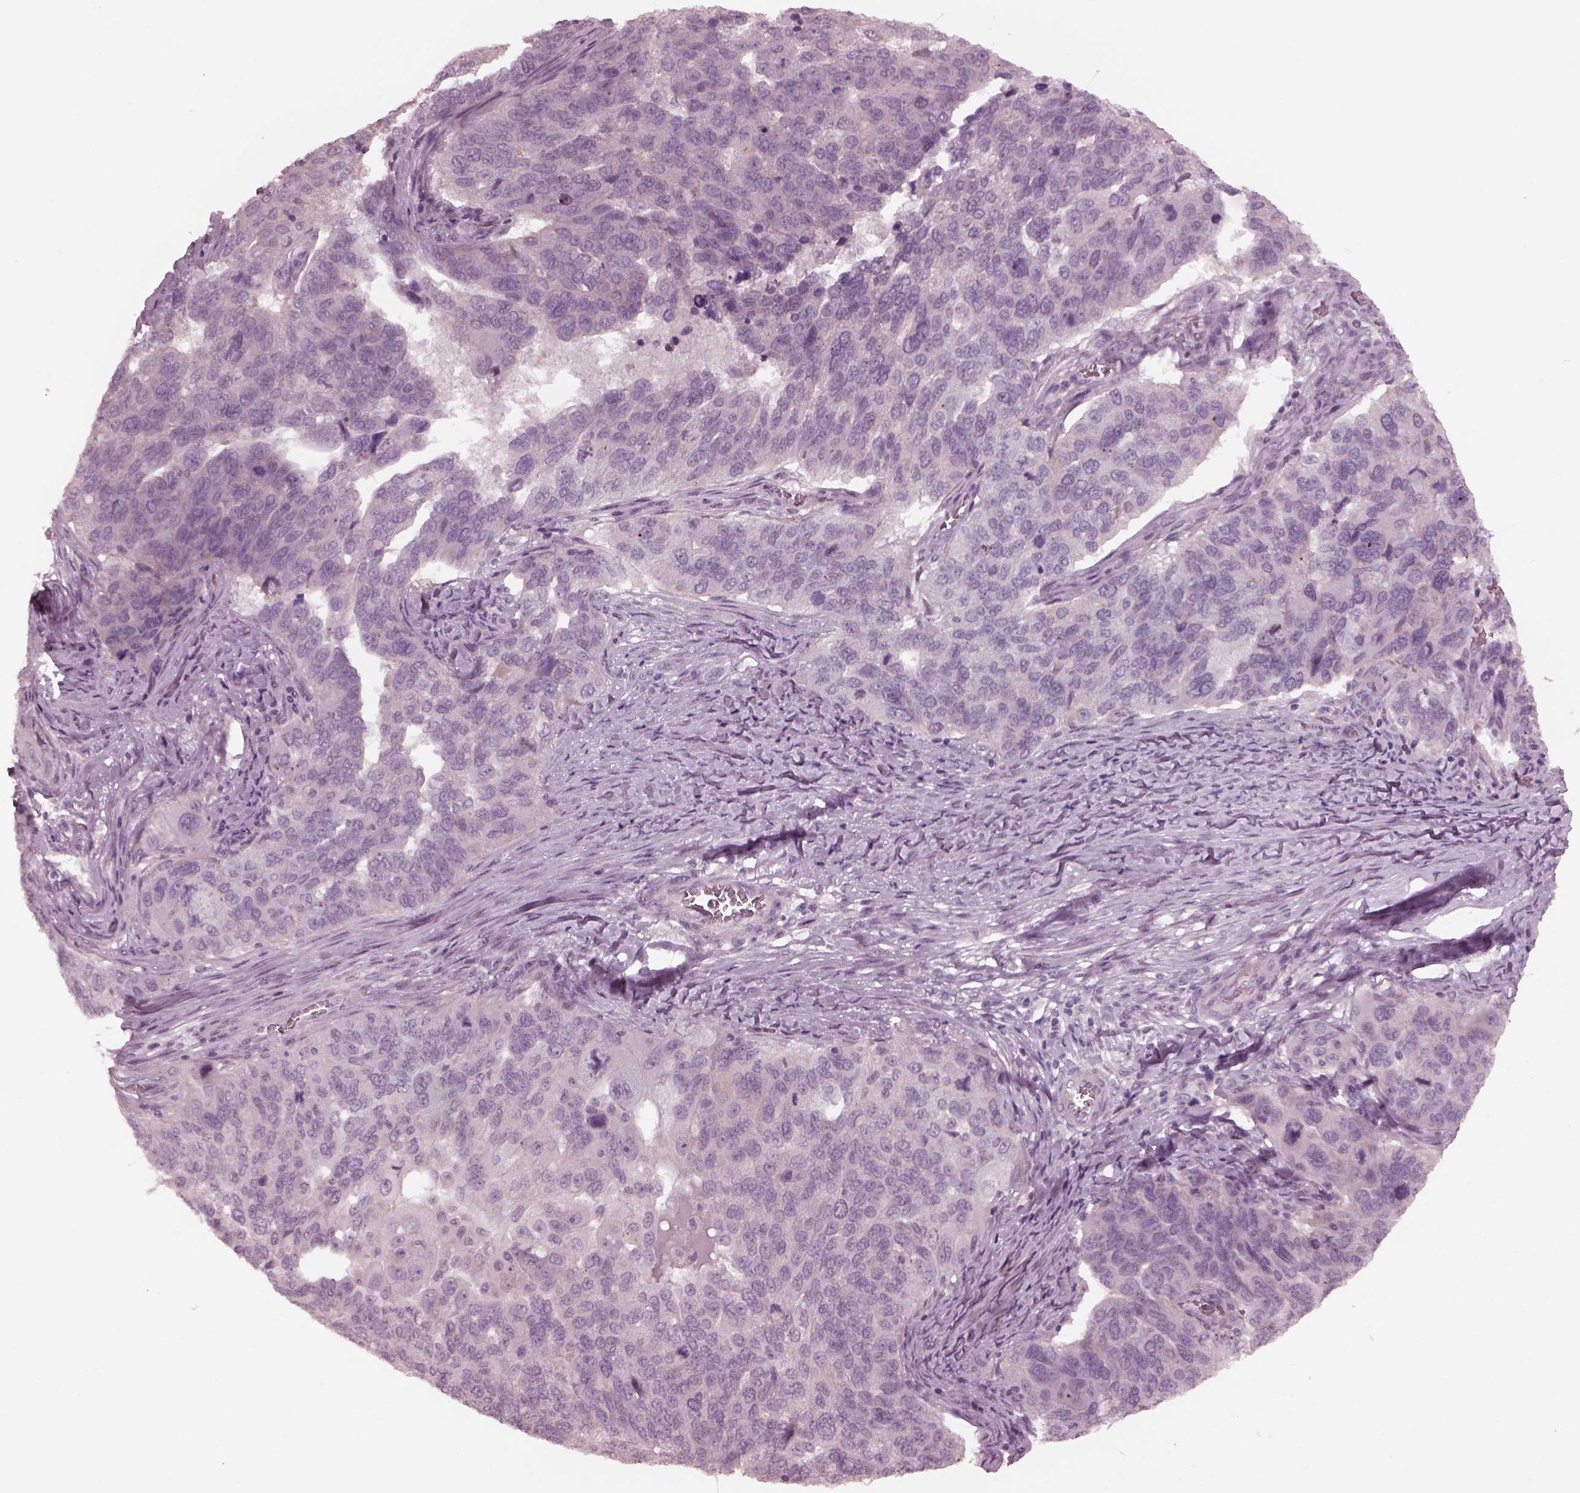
{"staining": {"intensity": "negative", "quantity": "none", "location": "none"}, "tissue": "ovarian cancer", "cell_type": "Tumor cells", "image_type": "cancer", "snomed": [{"axis": "morphology", "description": "Carcinoma, endometroid"}, {"axis": "topography", "description": "Soft tissue"}, {"axis": "topography", "description": "Ovary"}], "caption": "Human ovarian cancer stained for a protein using immunohistochemistry displays no expression in tumor cells.", "gene": "YY2", "patient": {"sex": "female", "age": 52}}